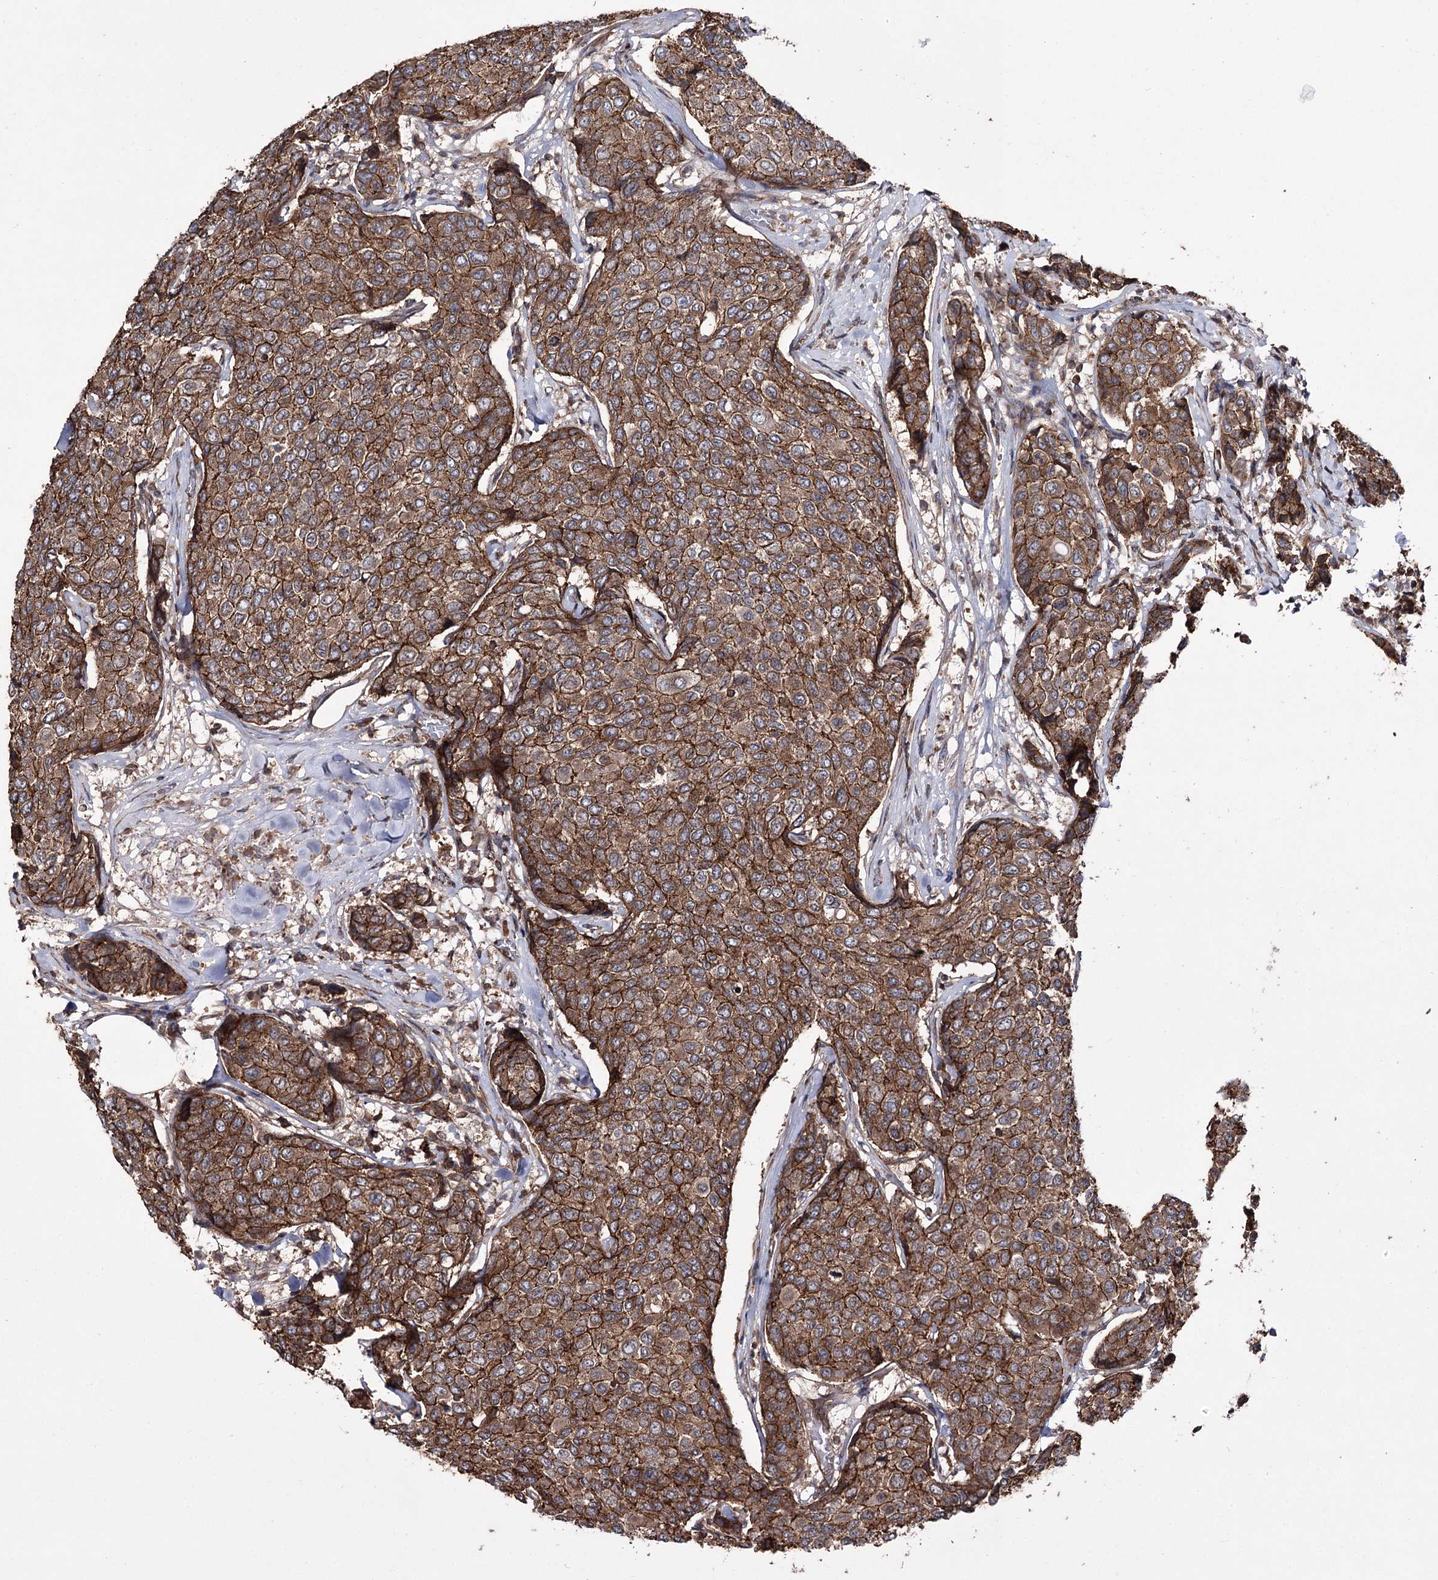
{"staining": {"intensity": "strong", "quantity": ">75%", "location": "cytoplasmic/membranous"}, "tissue": "breast cancer", "cell_type": "Tumor cells", "image_type": "cancer", "snomed": [{"axis": "morphology", "description": "Duct carcinoma"}, {"axis": "topography", "description": "Breast"}], "caption": "Breast cancer stained for a protein reveals strong cytoplasmic/membranous positivity in tumor cells.", "gene": "DHX29", "patient": {"sex": "female", "age": 55}}